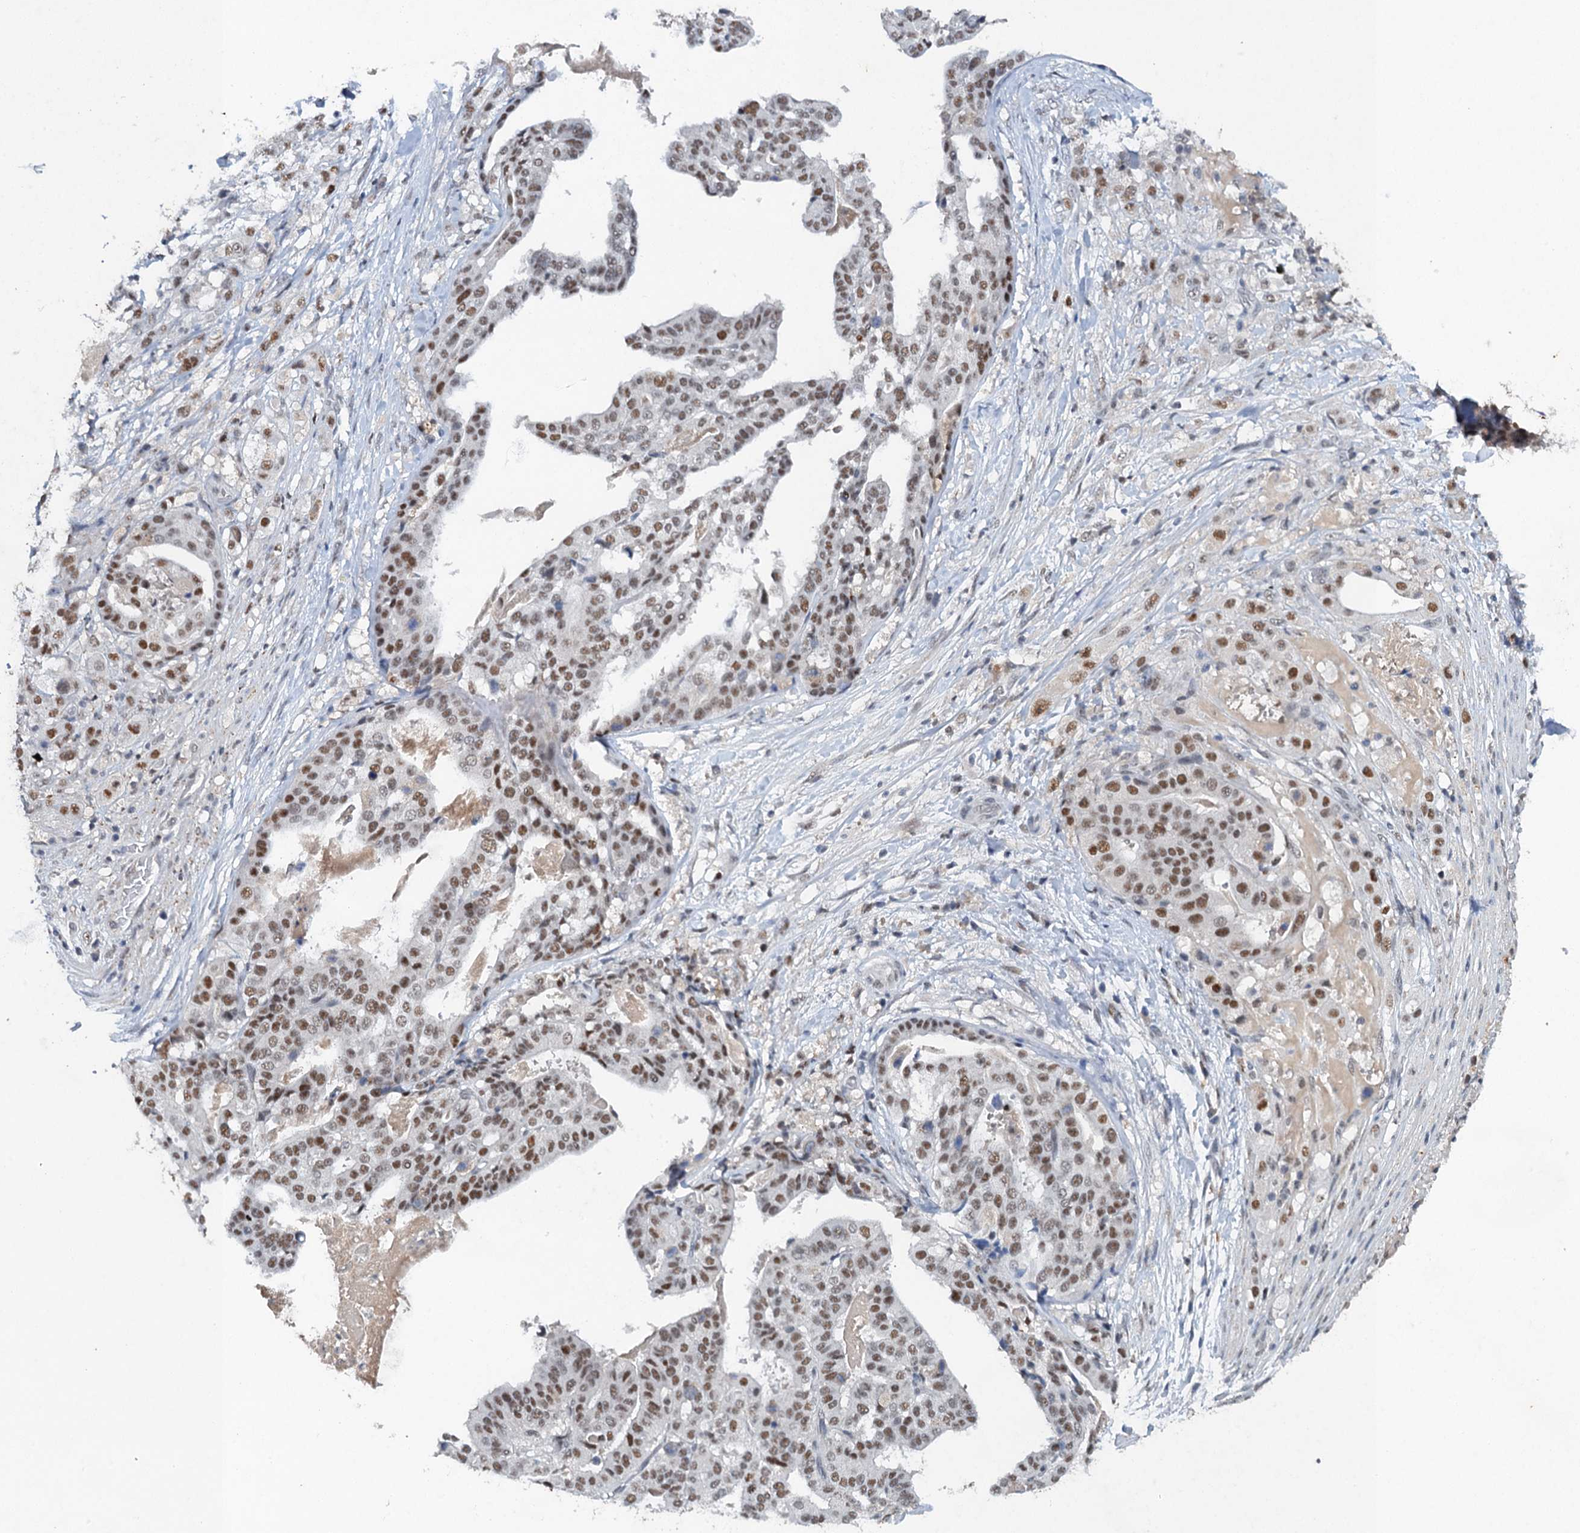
{"staining": {"intensity": "moderate", "quantity": ">75%", "location": "nuclear"}, "tissue": "stomach cancer", "cell_type": "Tumor cells", "image_type": "cancer", "snomed": [{"axis": "morphology", "description": "Adenocarcinoma, NOS"}, {"axis": "topography", "description": "Stomach"}], "caption": "IHC of human stomach cancer demonstrates medium levels of moderate nuclear positivity in approximately >75% of tumor cells.", "gene": "CSTF3", "patient": {"sex": "male", "age": 48}}